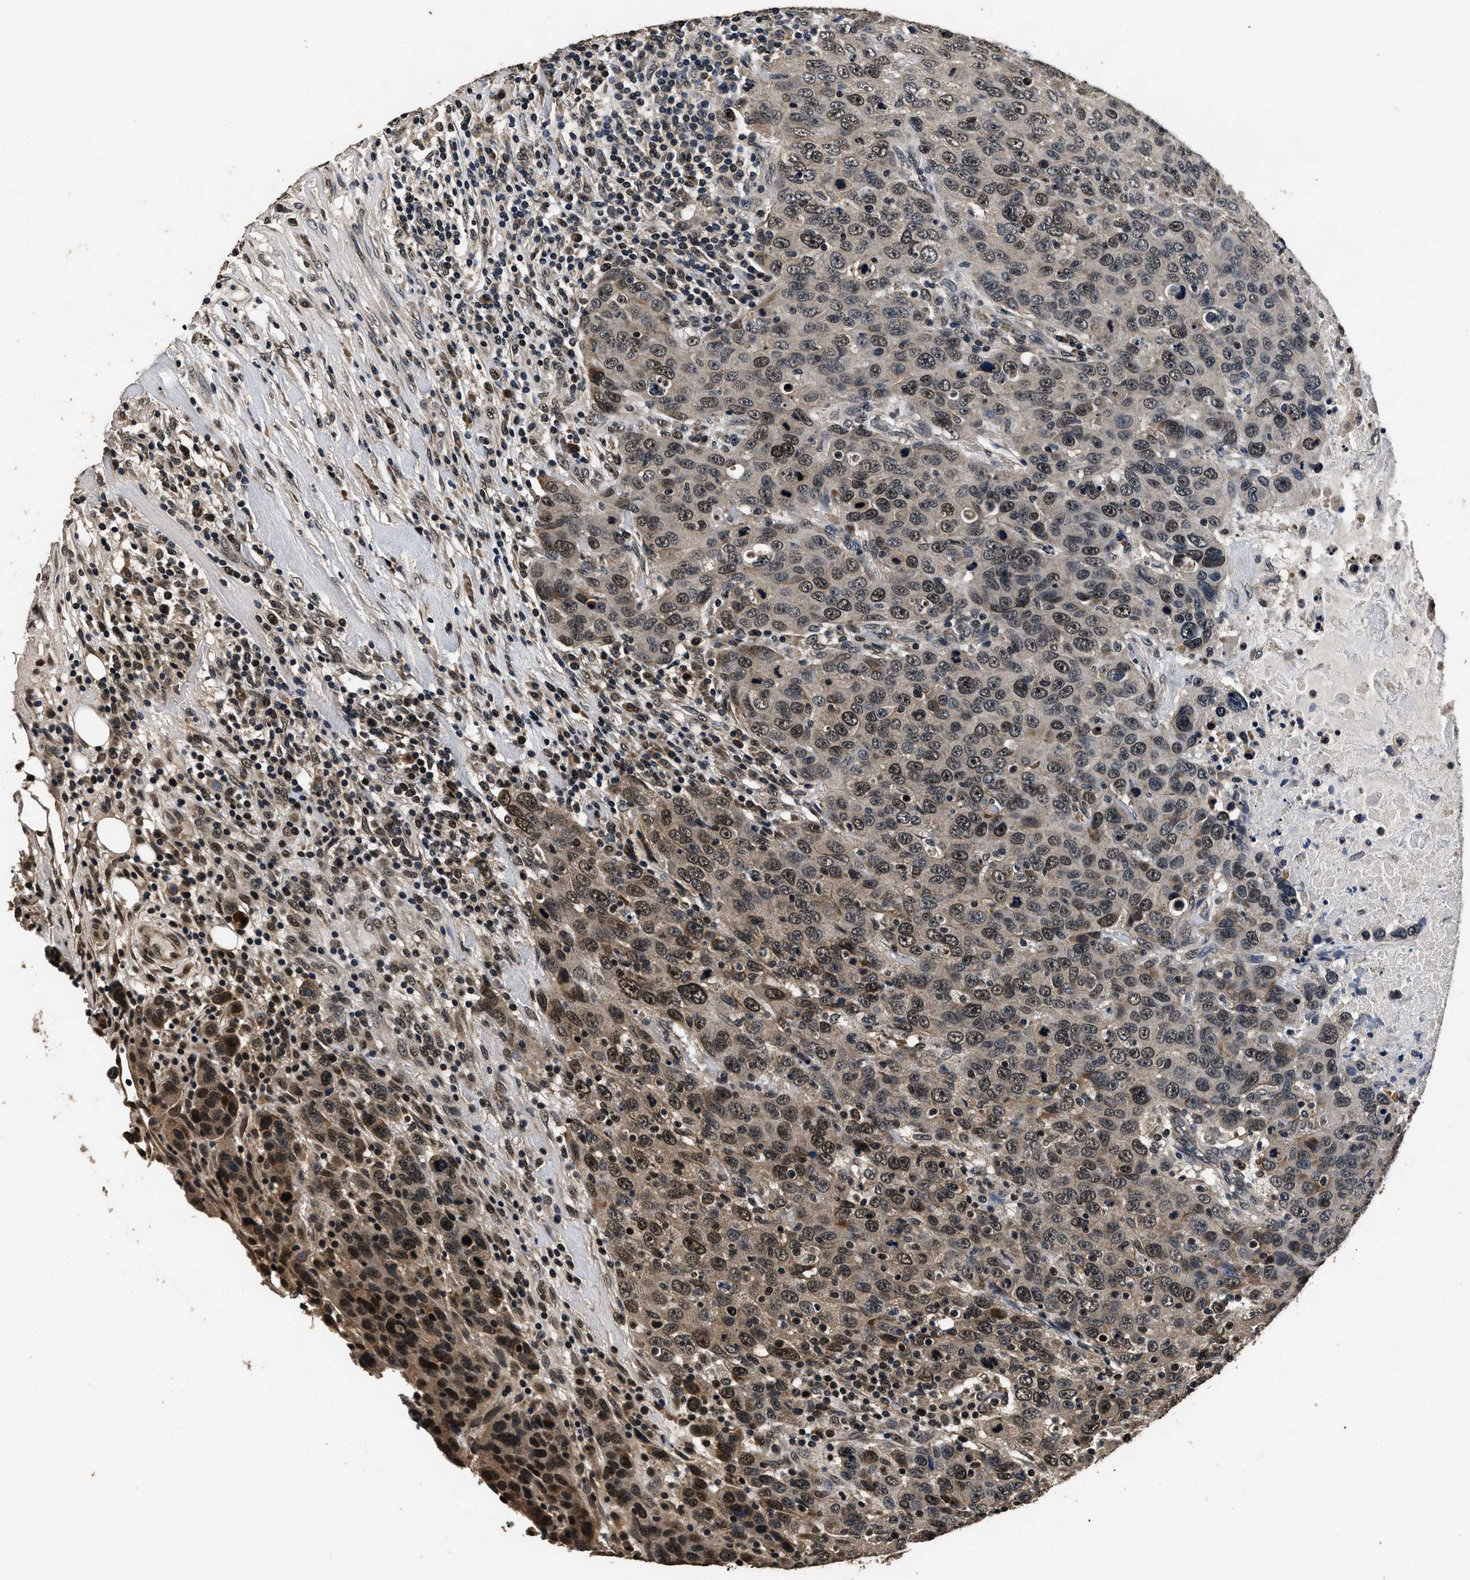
{"staining": {"intensity": "moderate", "quantity": ">75%", "location": "nuclear"}, "tissue": "breast cancer", "cell_type": "Tumor cells", "image_type": "cancer", "snomed": [{"axis": "morphology", "description": "Duct carcinoma"}, {"axis": "topography", "description": "Breast"}], "caption": "Tumor cells reveal medium levels of moderate nuclear expression in about >75% of cells in breast cancer.", "gene": "CSTF1", "patient": {"sex": "female", "age": 37}}